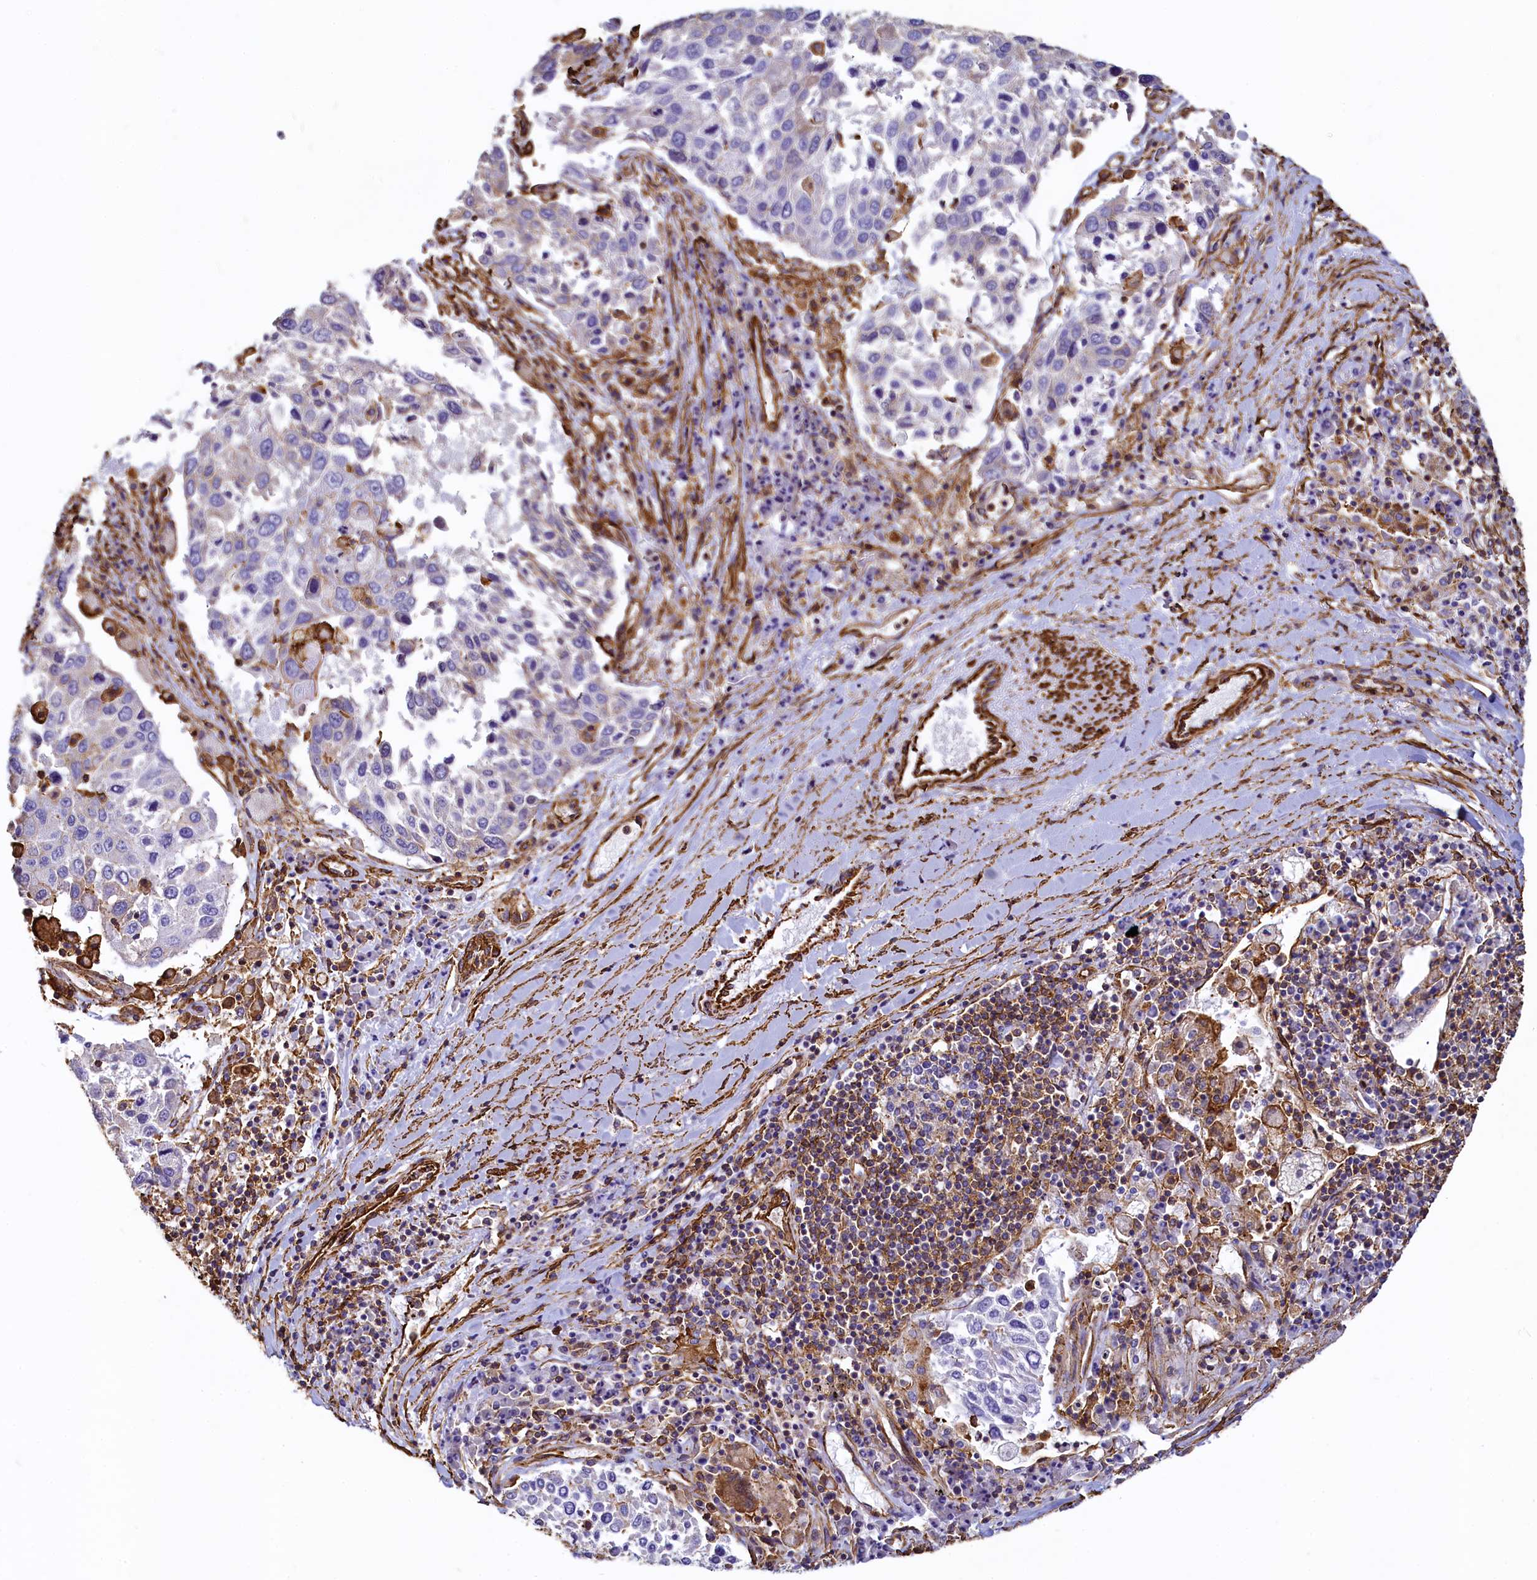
{"staining": {"intensity": "negative", "quantity": "none", "location": "none"}, "tissue": "lung cancer", "cell_type": "Tumor cells", "image_type": "cancer", "snomed": [{"axis": "morphology", "description": "Squamous cell carcinoma, NOS"}, {"axis": "topography", "description": "Lung"}], "caption": "DAB (3,3'-diaminobenzidine) immunohistochemical staining of human lung cancer displays no significant positivity in tumor cells. Brightfield microscopy of immunohistochemistry (IHC) stained with DAB (3,3'-diaminobenzidine) (brown) and hematoxylin (blue), captured at high magnification.", "gene": "THBS1", "patient": {"sex": "male", "age": 65}}